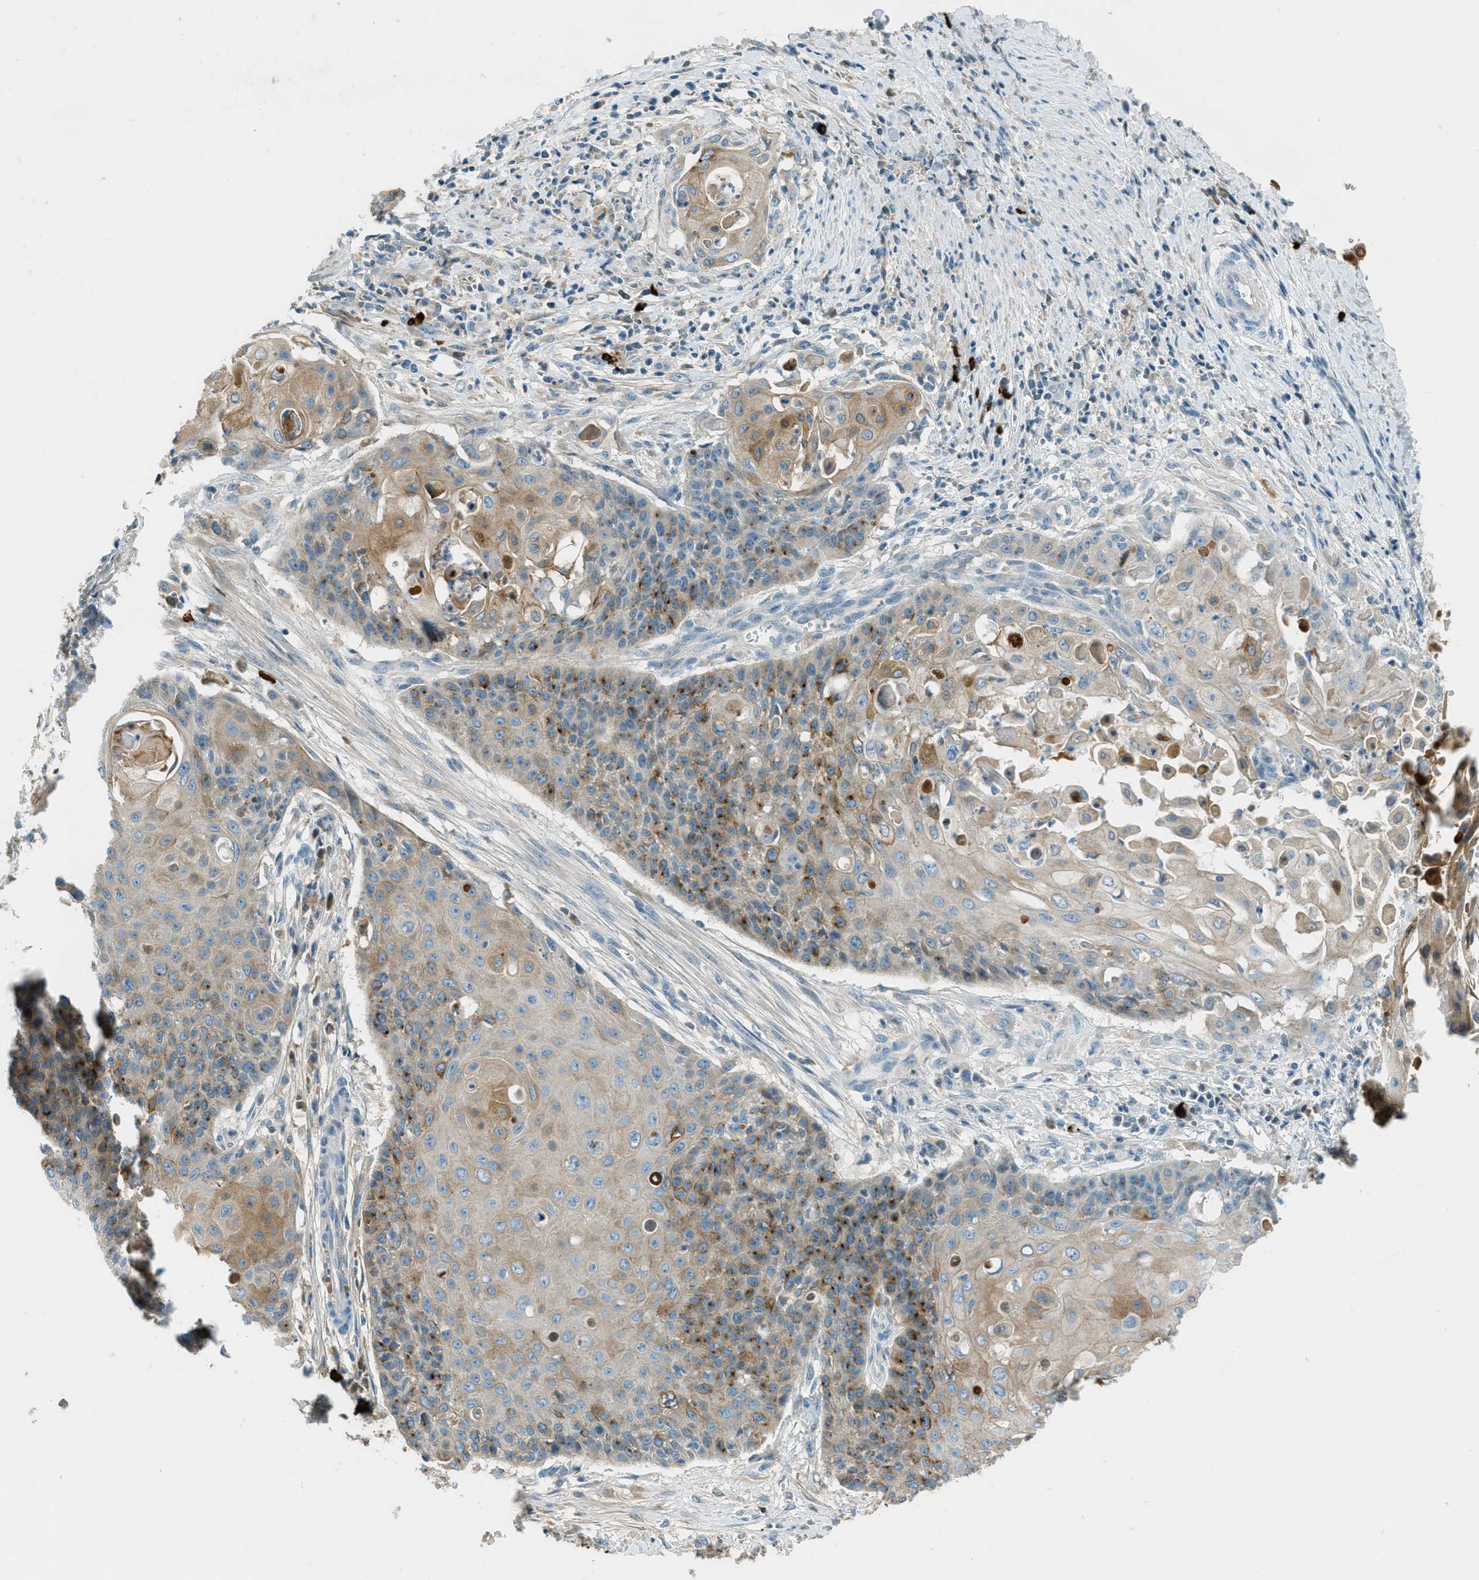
{"staining": {"intensity": "moderate", "quantity": ">75%", "location": "cytoplasmic/membranous"}, "tissue": "cervical cancer", "cell_type": "Tumor cells", "image_type": "cancer", "snomed": [{"axis": "morphology", "description": "Squamous cell carcinoma, NOS"}, {"axis": "topography", "description": "Cervix"}], "caption": "A brown stain shows moderate cytoplasmic/membranous expression of a protein in human cervical cancer (squamous cell carcinoma) tumor cells.", "gene": "MSLN", "patient": {"sex": "female", "age": 39}}